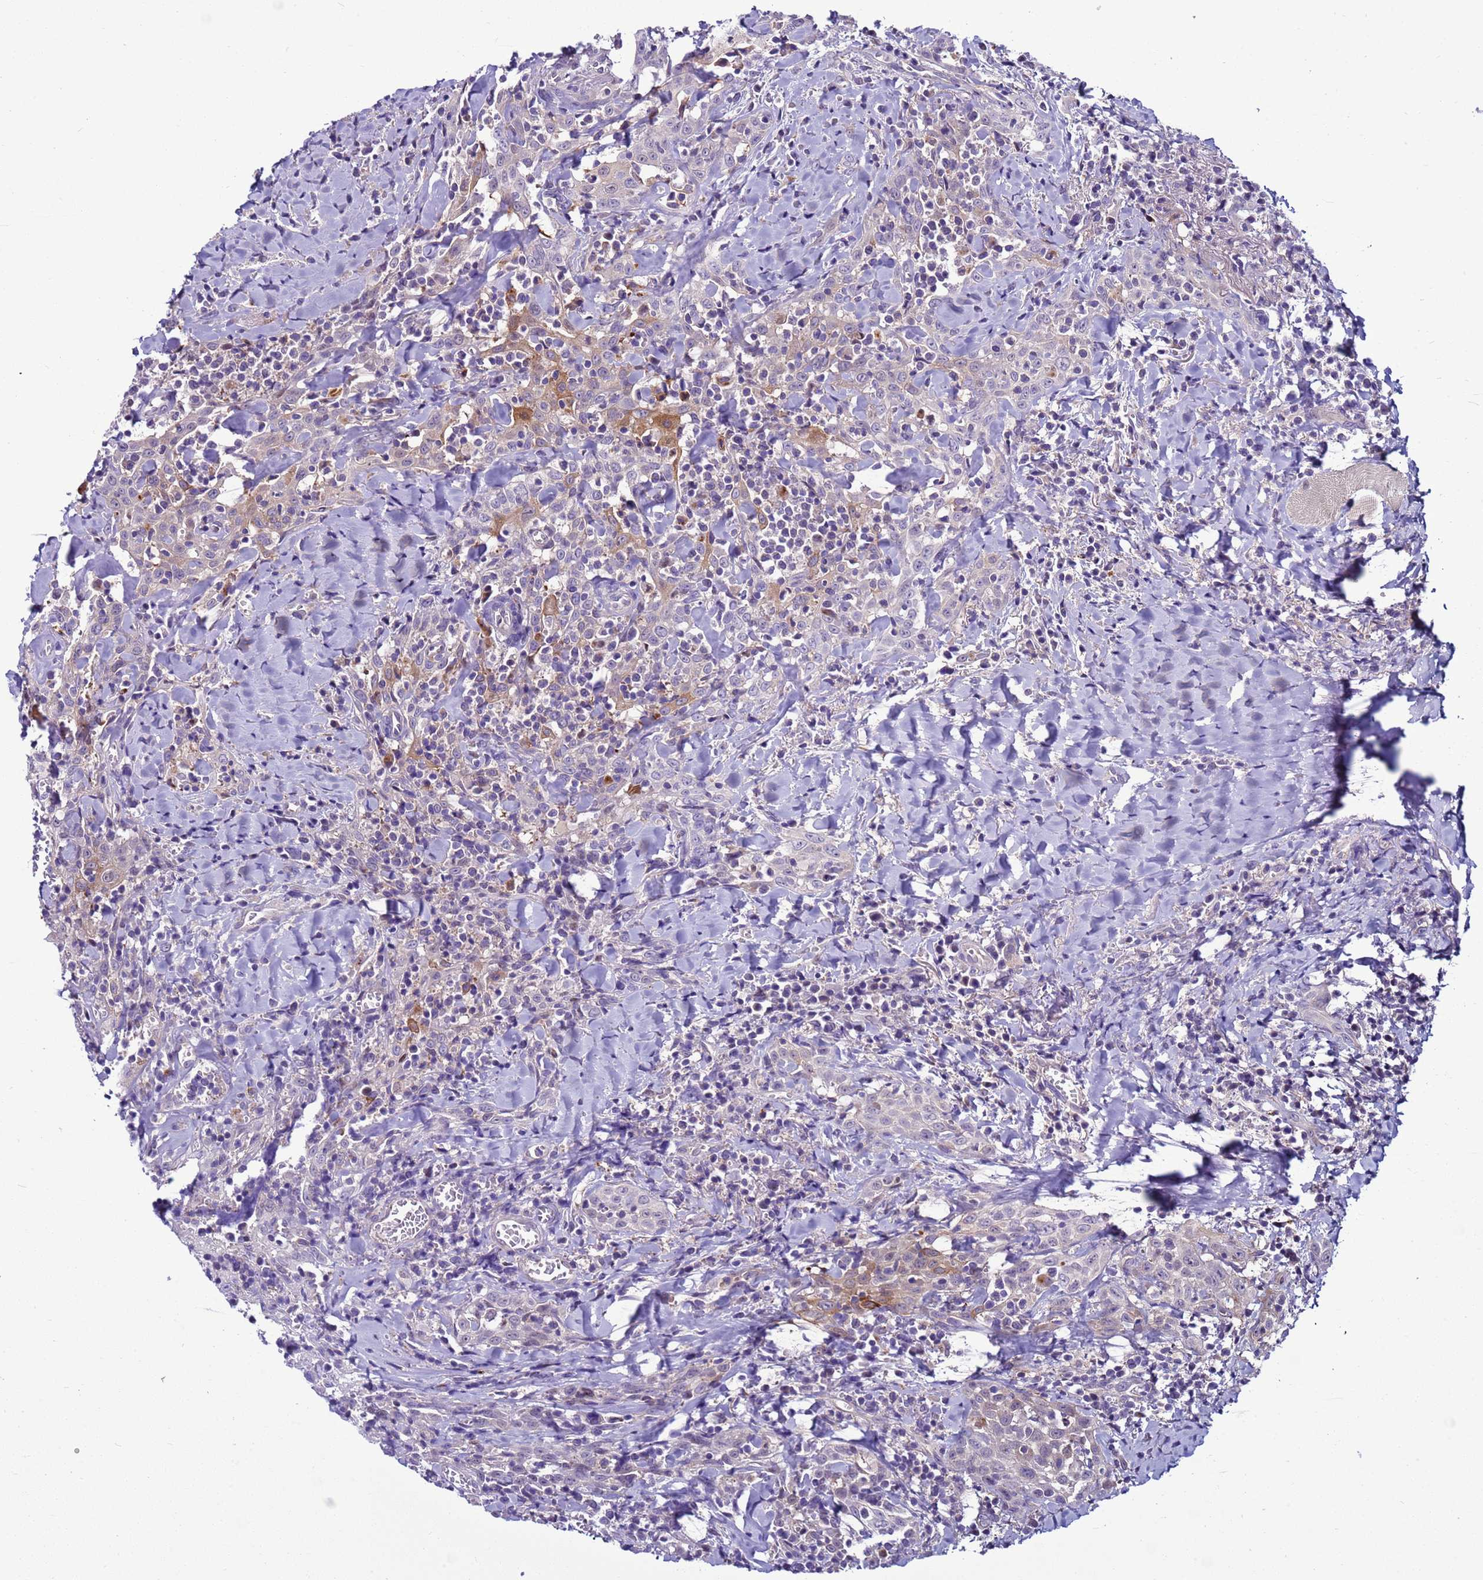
{"staining": {"intensity": "moderate", "quantity": "<25%", "location": "cytoplasmic/membranous"}, "tissue": "head and neck cancer", "cell_type": "Tumor cells", "image_type": "cancer", "snomed": [{"axis": "morphology", "description": "Squamous cell carcinoma, NOS"}, {"axis": "topography", "description": "Head-Neck"}], "caption": "Immunohistochemical staining of head and neck cancer reveals low levels of moderate cytoplasmic/membranous protein staining in about <25% of tumor cells.", "gene": "NAT2", "patient": {"sex": "female", "age": 70}}